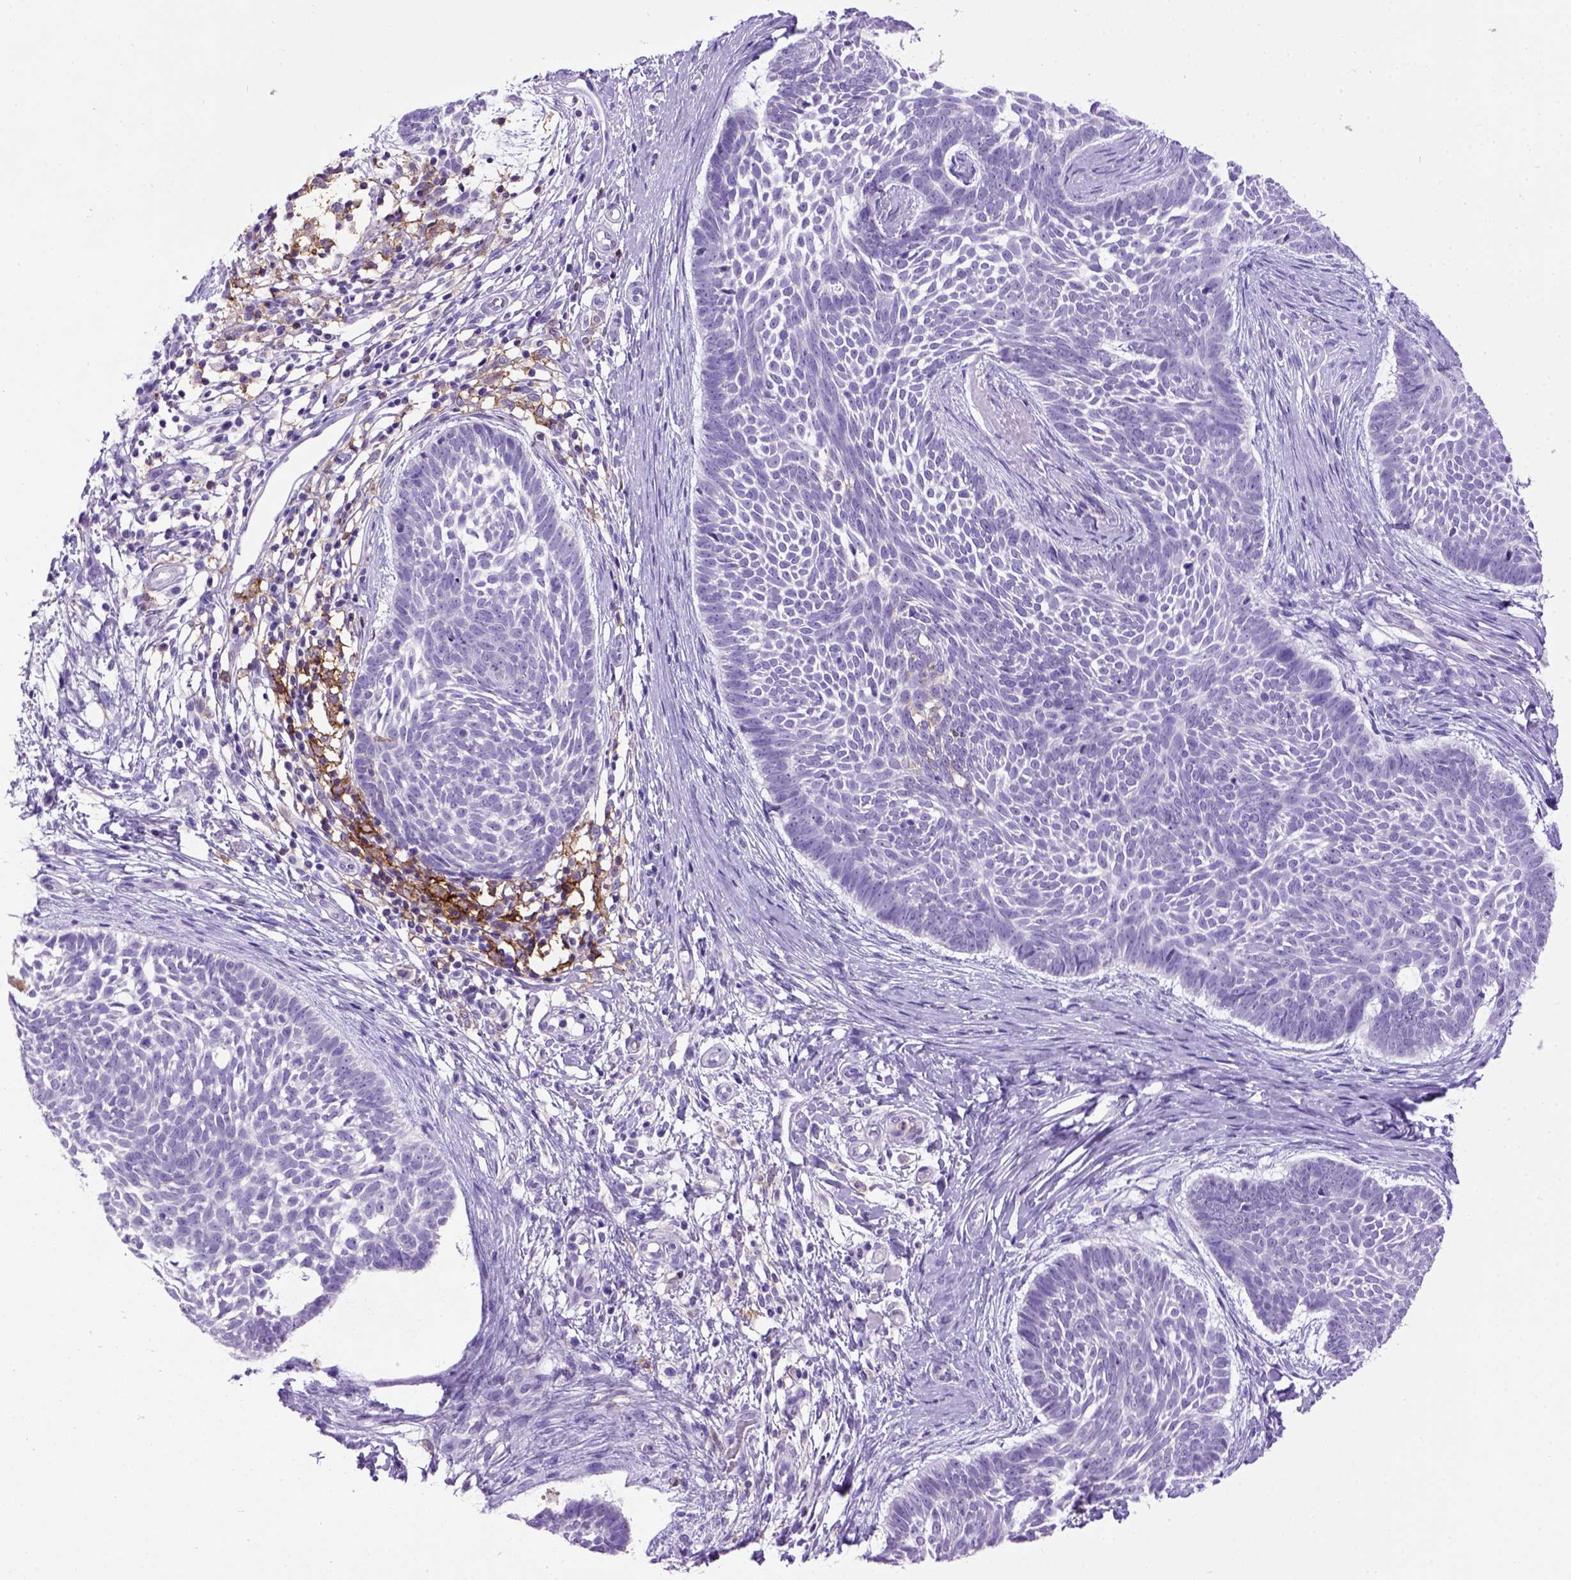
{"staining": {"intensity": "negative", "quantity": "none", "location": "none"}, "tissue": "skin cancer", "cell_type": "Tumor cells", "image_type": "cancer", "snomed": [{"axis": "morphology", "description": "Basal cell carcinoma"}, {"axis": "topography", "description": "Skin"}], "caption": "High power microscopy photomicrograph of an immunohistochemistry micrograph of basal cell carcinoma (skin), revealing no significant staining in tumor cells. (IHC, brightfield microscopy, high magnification).", "gene": "ITGAX", "patient": {"sex": "male", "age": 85}}